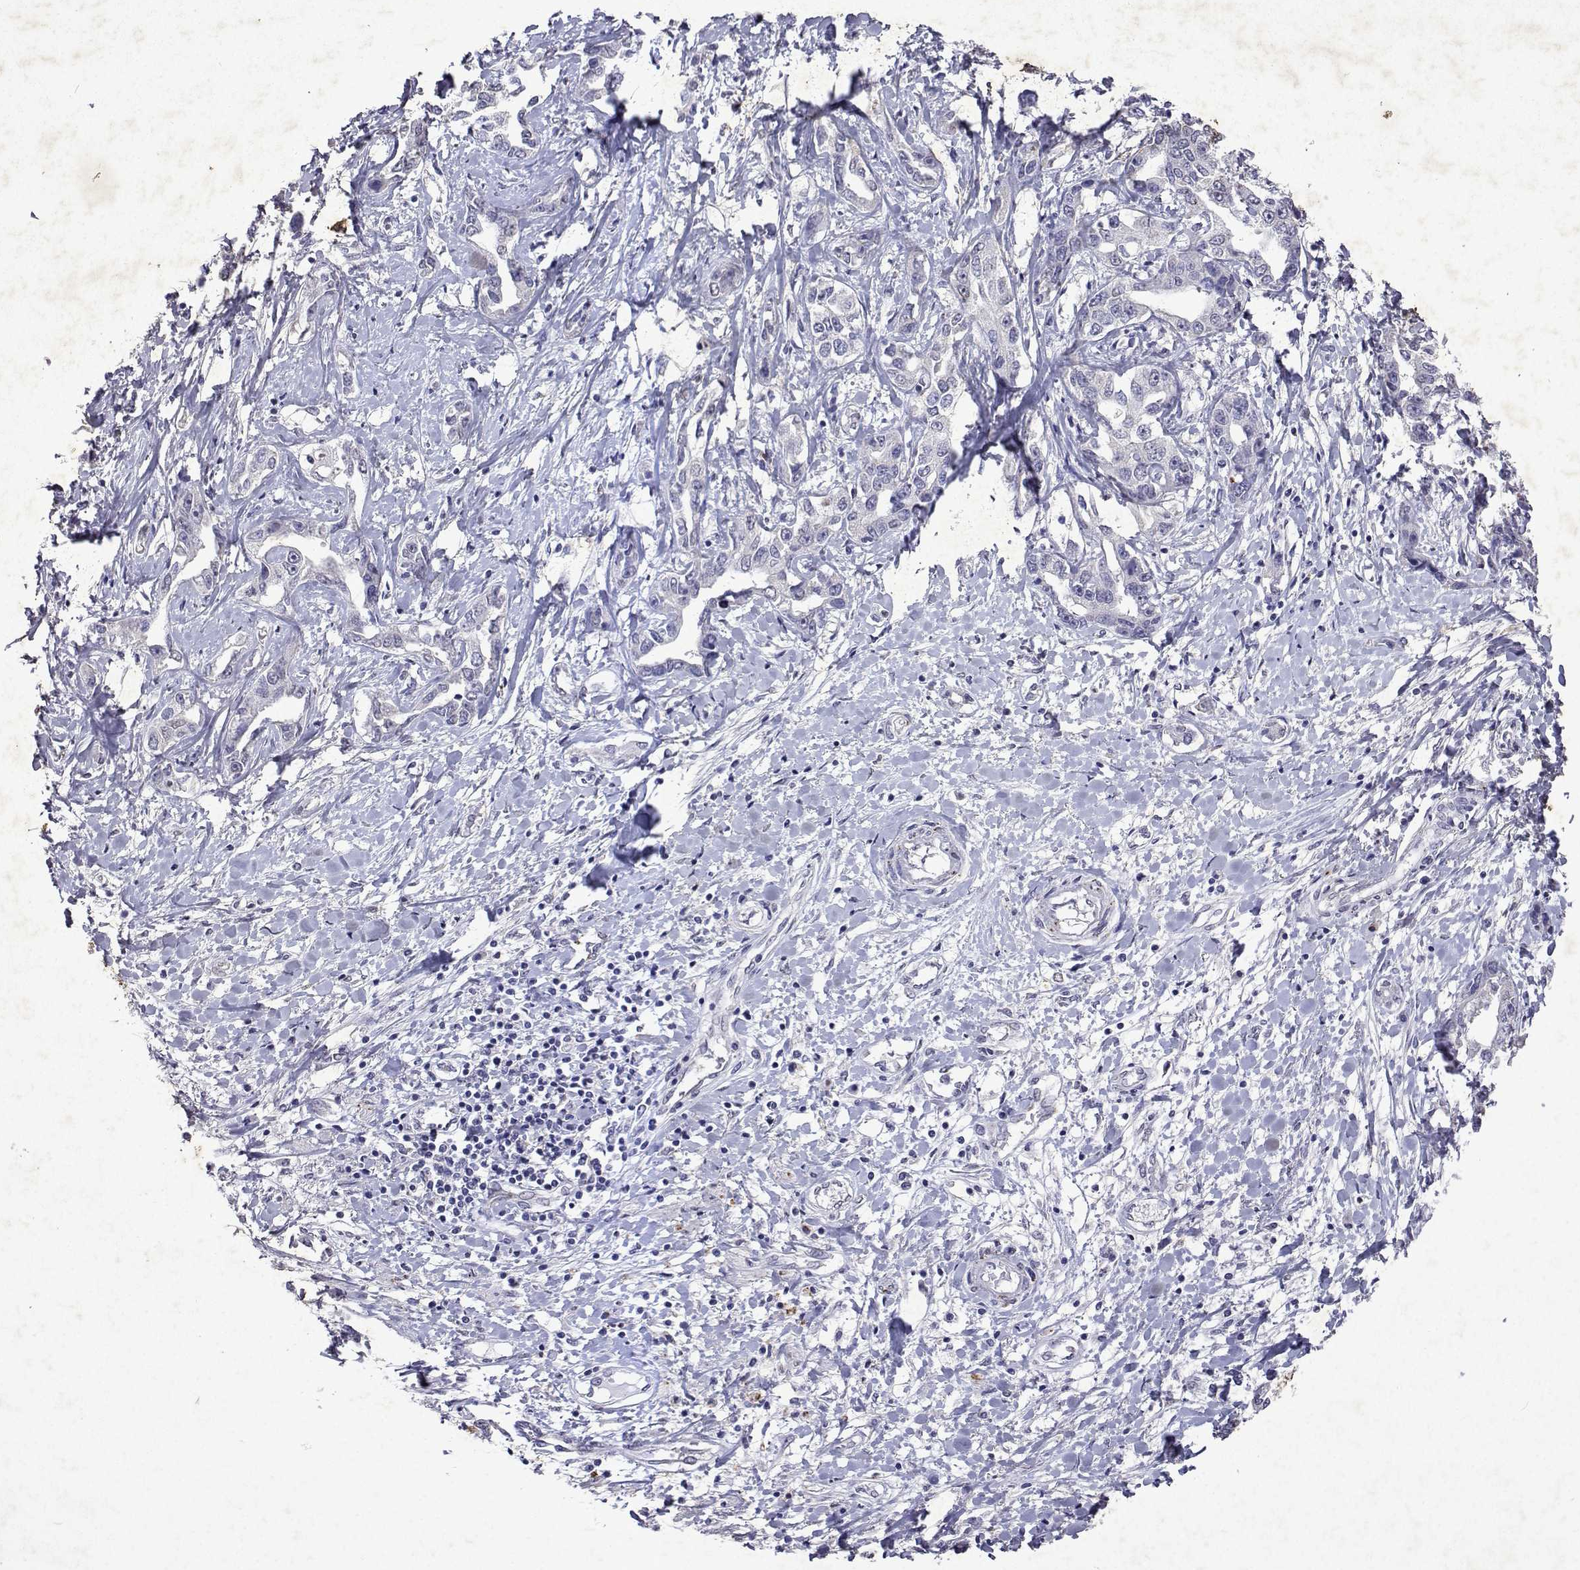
{"staining": {"intensity": "negative", "quantity": "none", "location": "none"}, "tissue": "liver cancer", "cell_type": "Tumor cells", "image_type": "cancer", "snomed": [{"axis": "morphology", "description": "Cholangiocarcinoma"}, {"axis": "topography", "description": "Liver"}], "caption": "The IHC micrograph has no significant expression in tumor cells of liver cholangiocarcinoma tissue.", "gene": "DUSP28", "patient": {"sex": "male", "age": 59}}